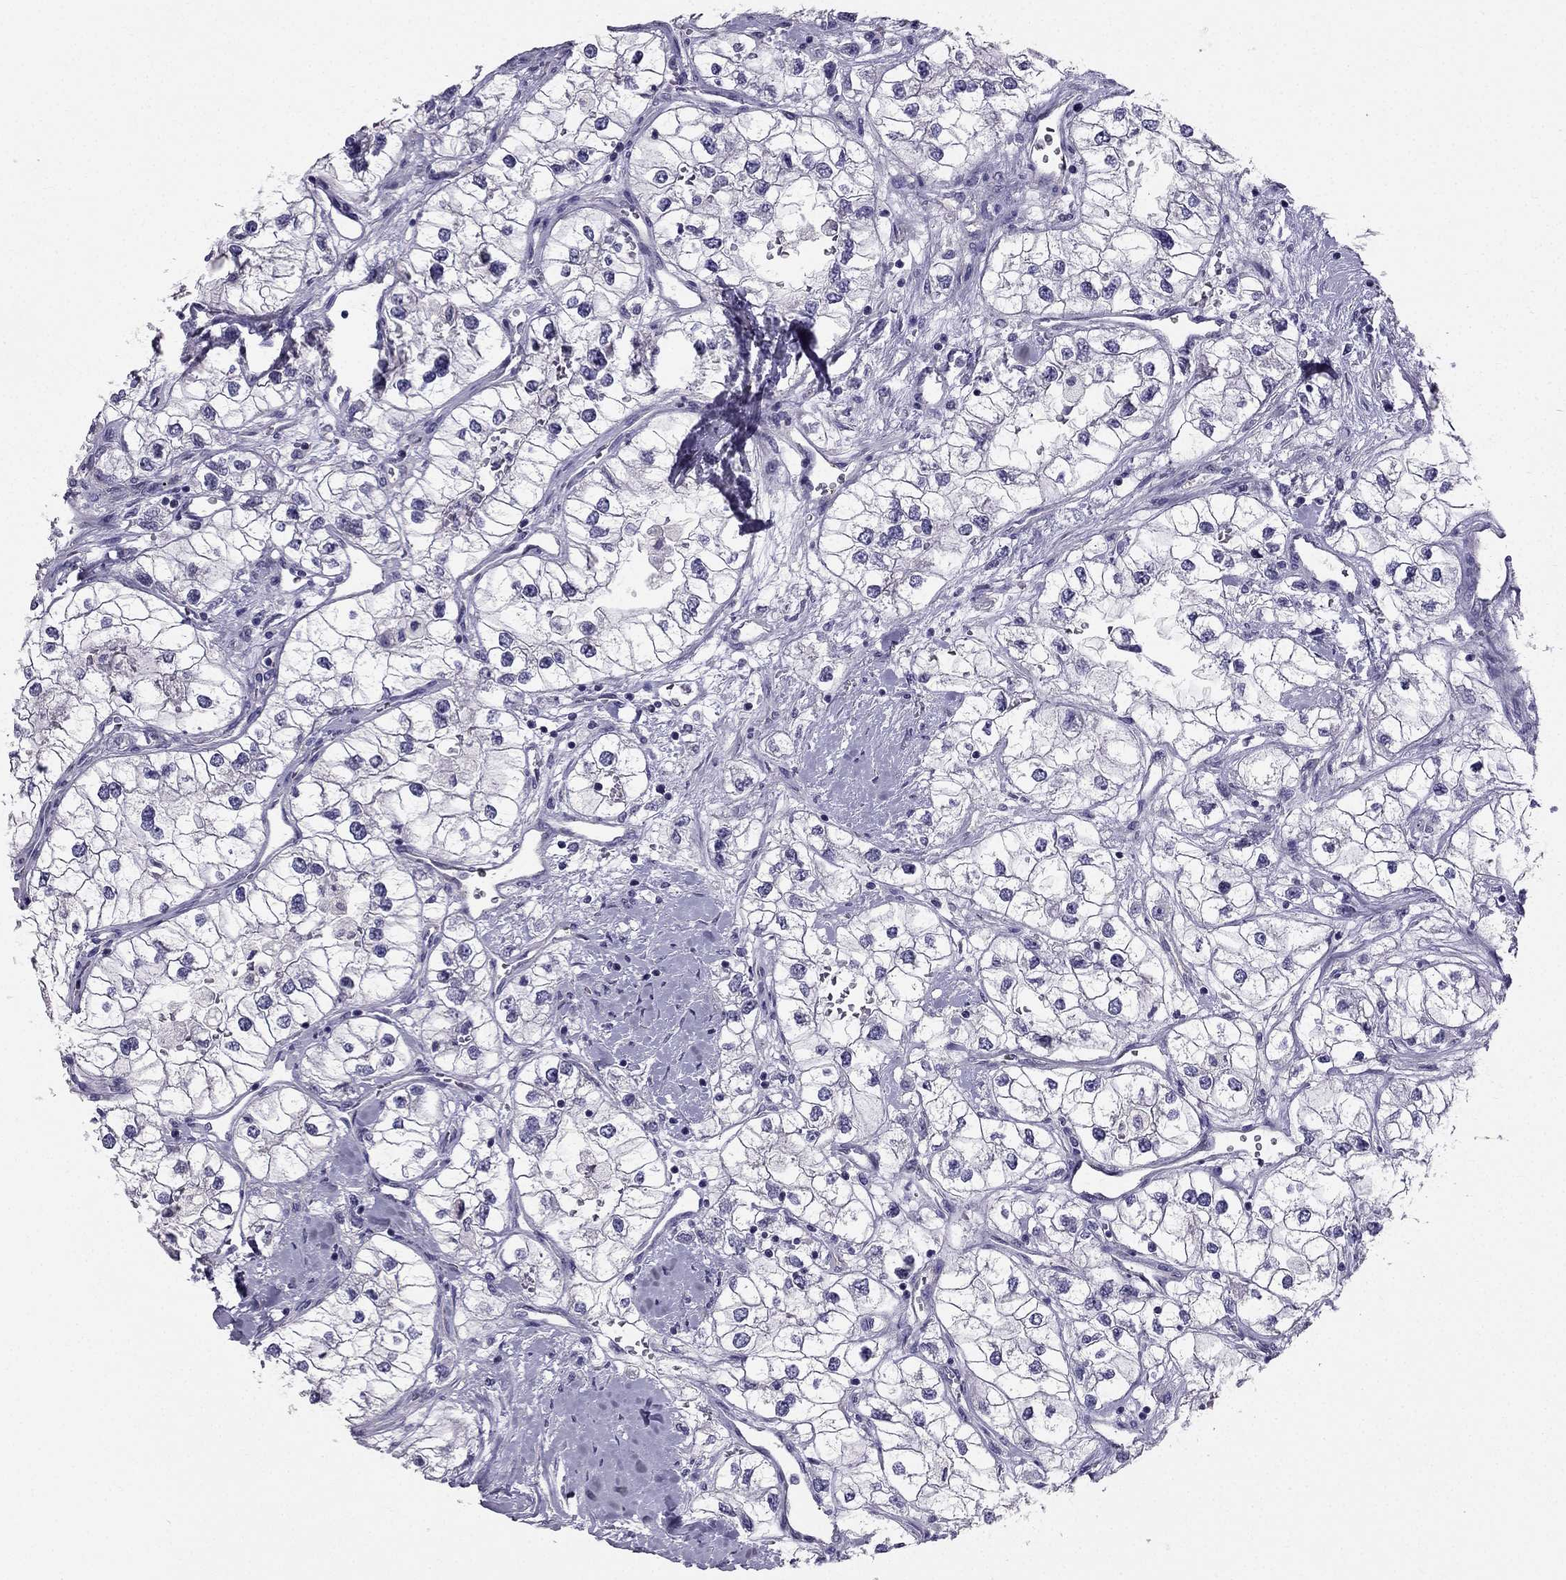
{"staining": {"intensity": "negative", "quantity": "none", "location": "none"}, "tissue": "renal cancer", "cell_type": "Tumor cells", "image_type": "cancer", "snomed": [{"axis": "morphology", "description": "Adenocarcinoma, NOS"}, {"axis": "topography", "description": "Kidney"}], "caption": "Photomicrograph shows no protein expression in tumor cells of renal adenocarcinoma tissue.", "gene": "SYT5", "patient": {"sex": "male", "age": 59}}